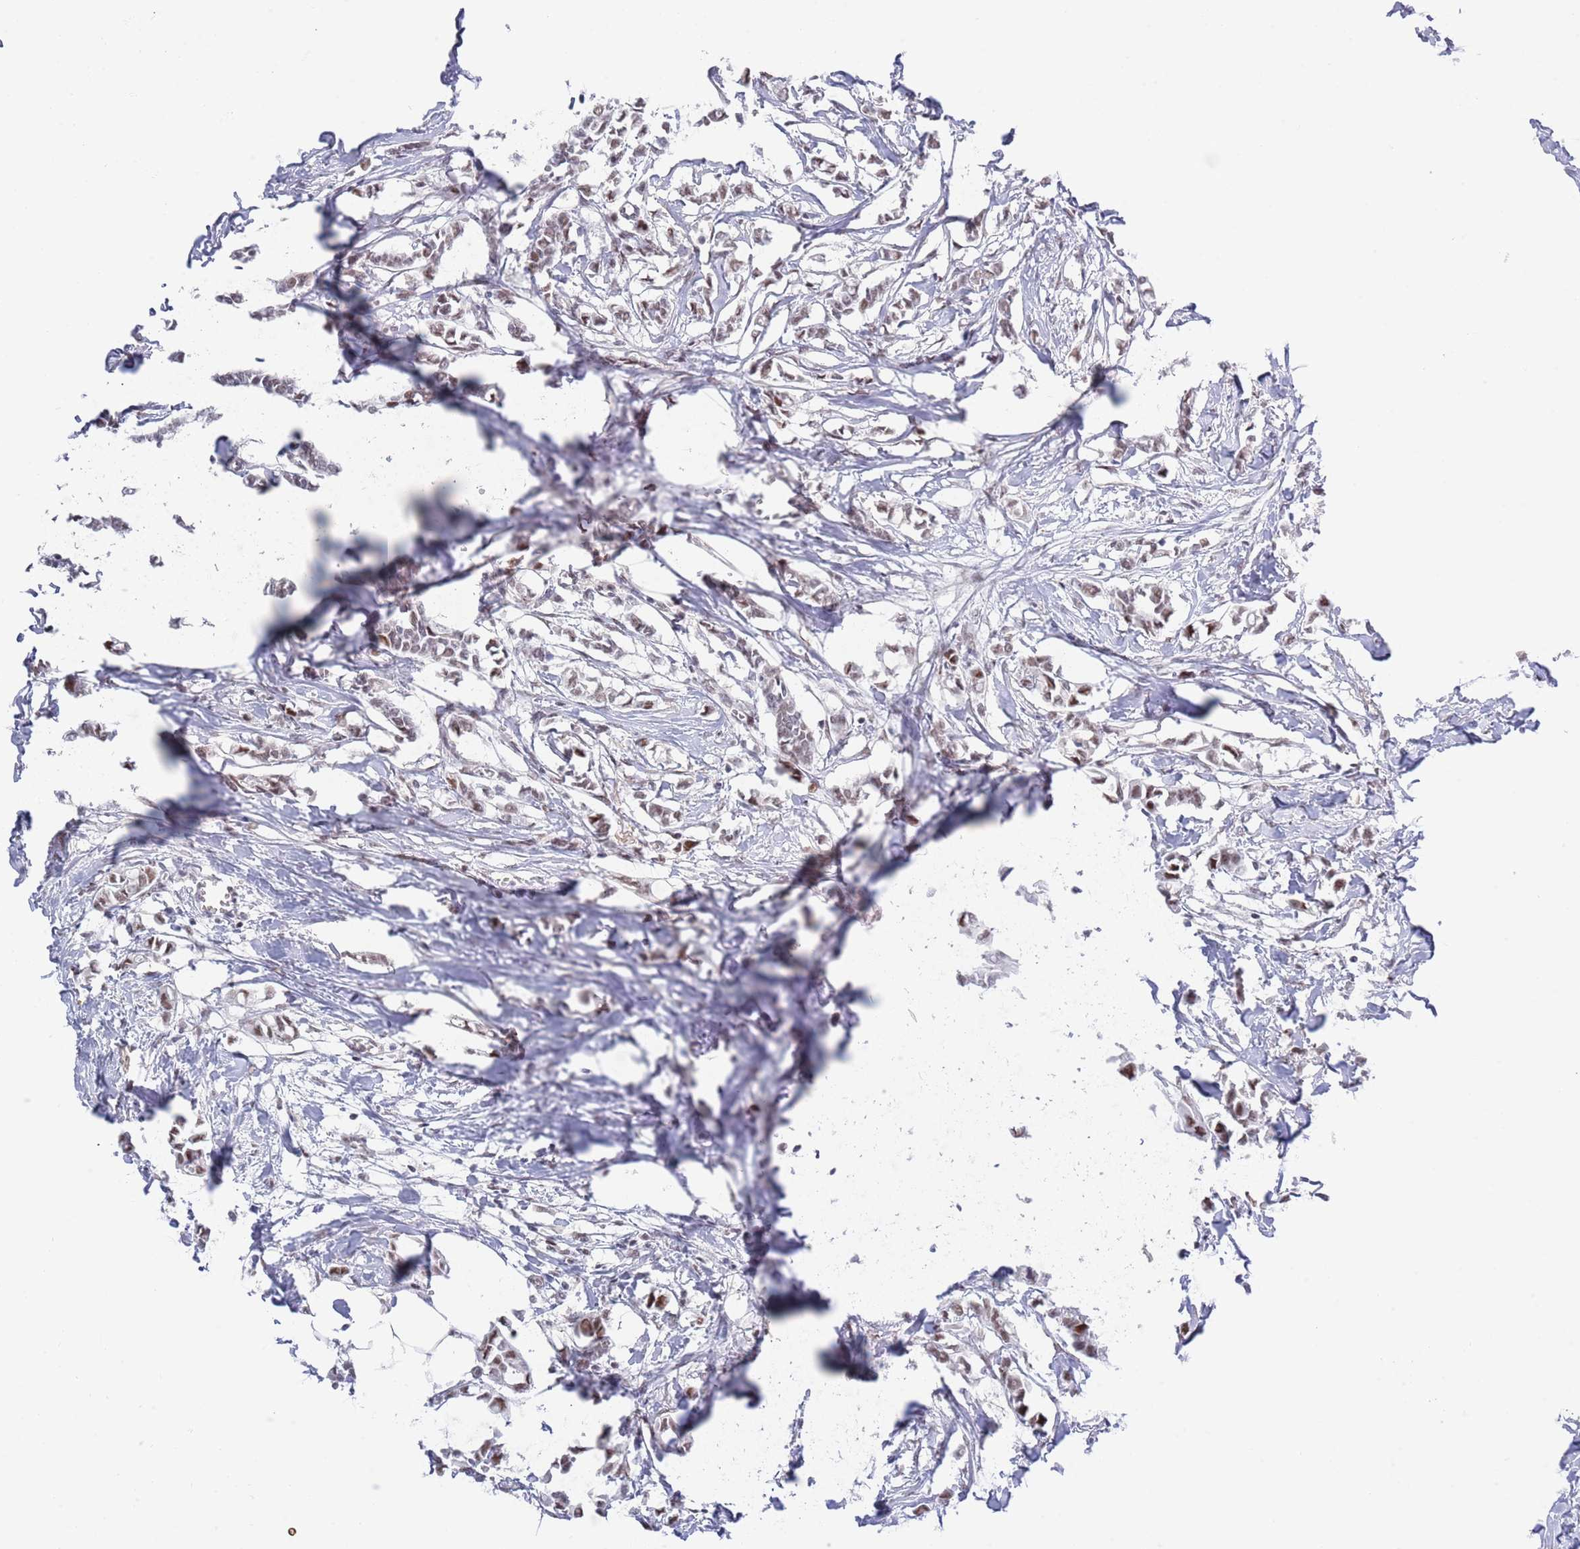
{"staining": {"intensity": "moderate", "quantity": ">75%", "location": "nuclear"}, "tissue": "breast cancer", "cell_type": "Tumor cells", "image_type": "cancer", "snomed": [{"axis": "morphology", "description": "Duct carcinoma"}, {"axis": "topography", "description": "Breast"}], "caption": "DAB (3,3'-diaminobenzidine) immunohistochemical staining of breast cancer shows moderate nuclear protein positivity in about >75% of tumor cells. Nuclei are stained in blue.", "gene": "ZNF382", "patient": {"sex": "female", "age": 41}}